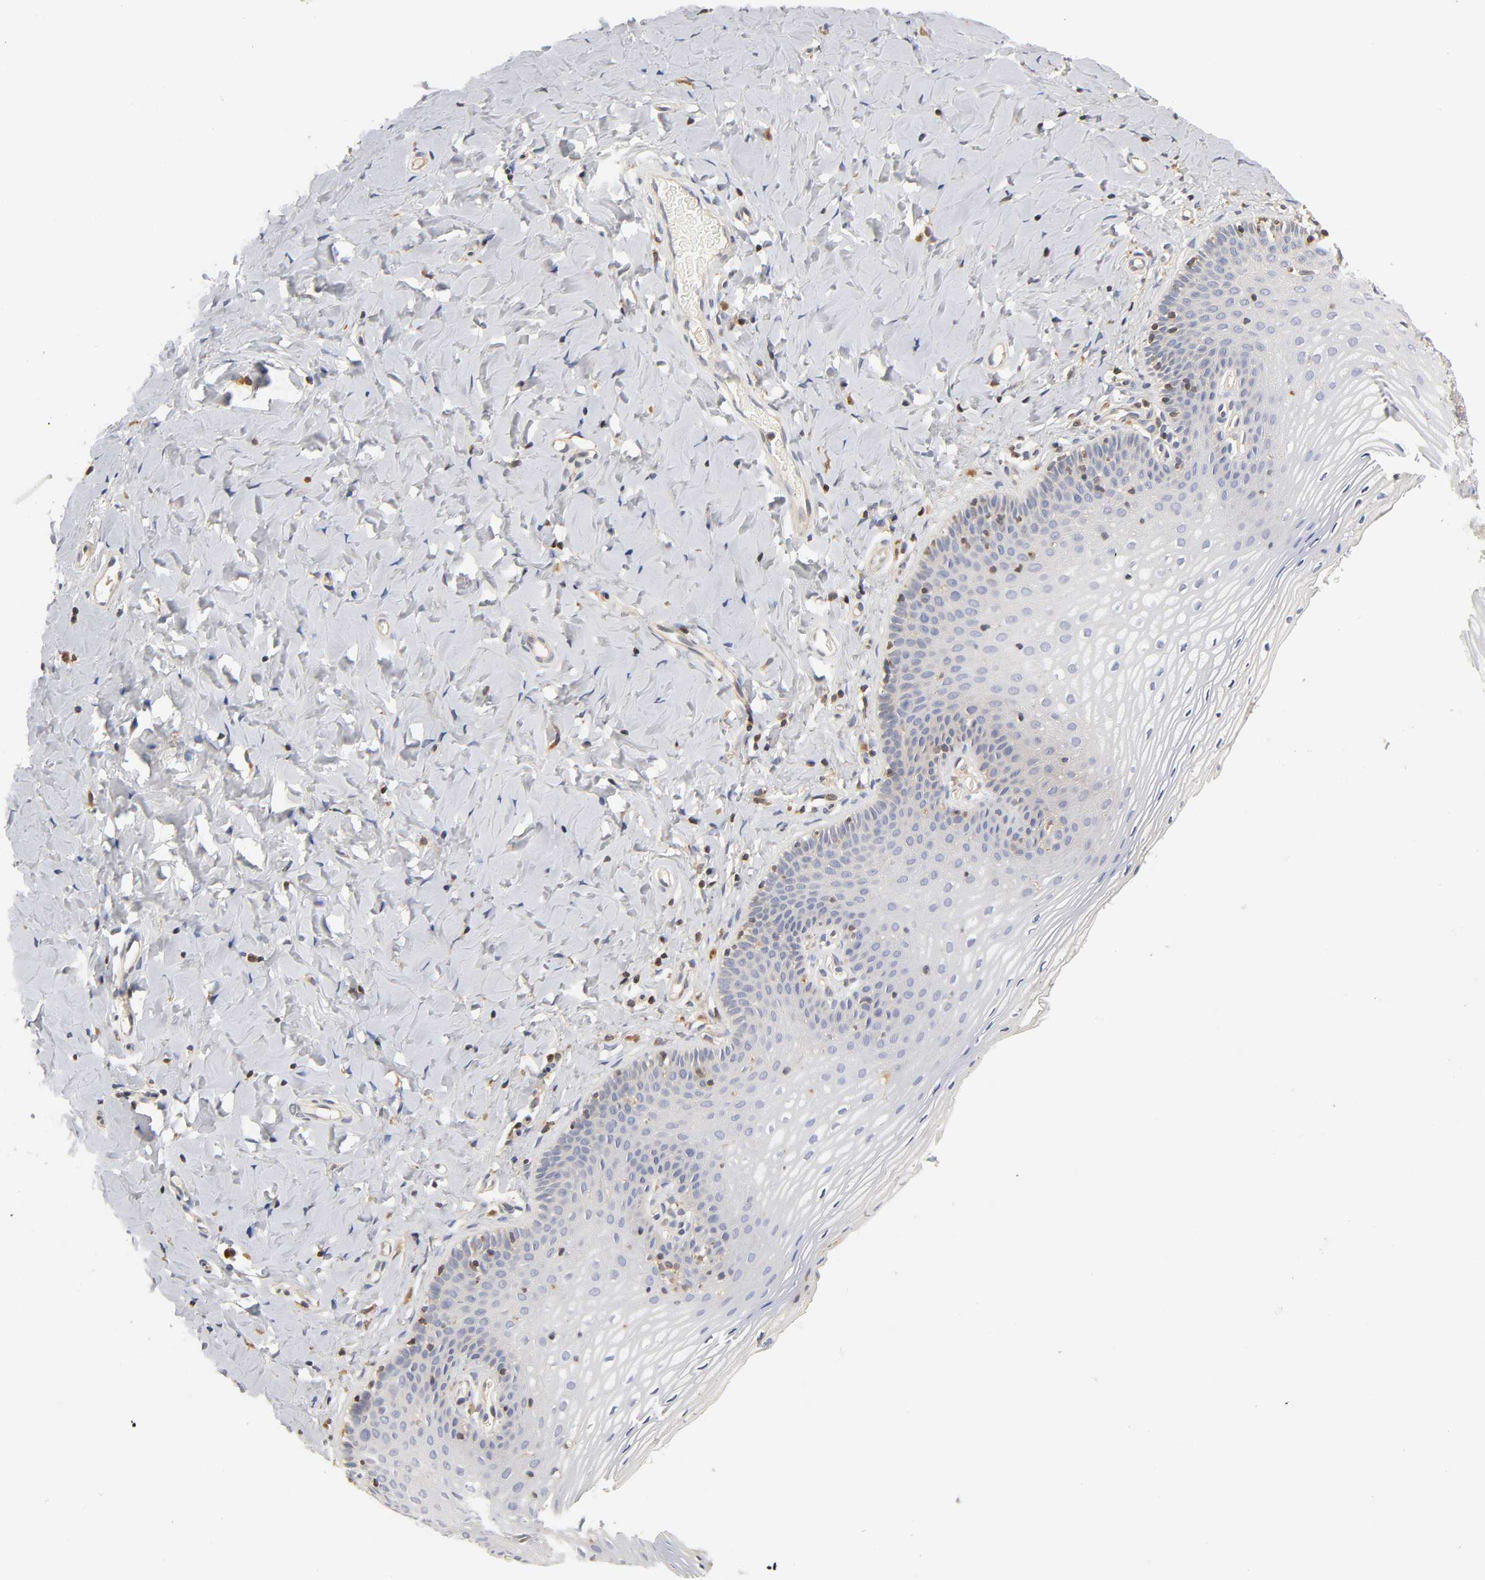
{"staining": {"intensity": "negative", "quantity": "none", "location": "none"}, "tissue": "vagina", "cell_type": "Squamous epithelial cells", "image_type": "normal", "snomed": [{"axis": "morphology", "description": "Normal tissue, NOS"}, {"axis": "topography", "description": "Vagina"}], "caption": "An IHC micrograph of benign vagina is shown. There is no staining in squamous epithelial cells of vagina. The staining is performed using DAB brown chromogen with nuclei counter-stained in using hematoxylin.", "gene": "RHOA", "patient": {"sex": "female", "age": 55}}